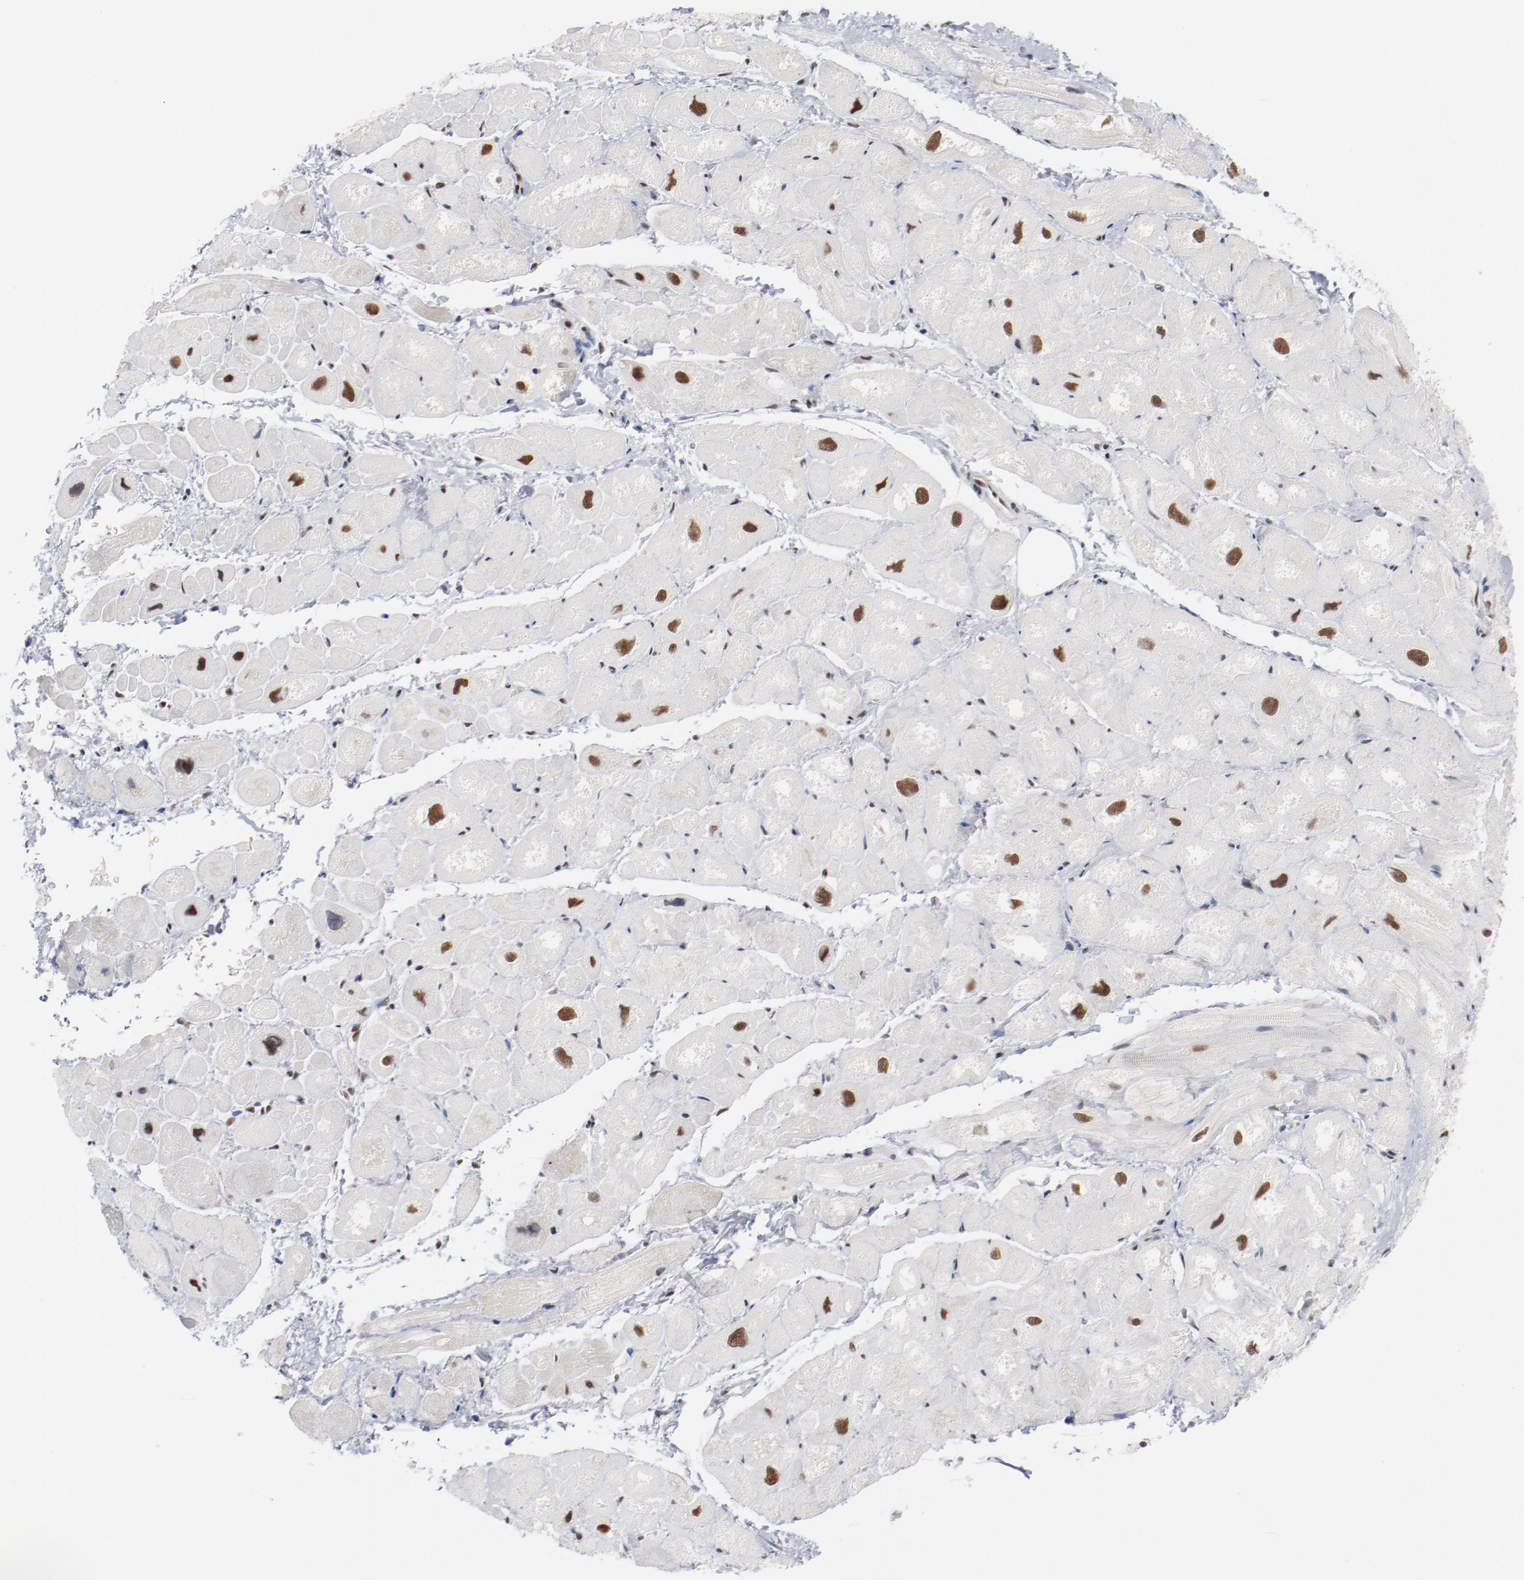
{"staining": {"intensity": "moderate", "quantity": "25%-75%", "location": "nuclear"}, "tissue": "heart muscle", "cell_type": "Cardiomyocytes", "image_type": "normal", "snomed": [{"axis": "morphology", "description": "Normal tissue, NOS"}, {"axis": "topography", "description": "Heart"}], "caption": "Protein staining shows moderate nuclear staining in about 25%-75% of cardiomyocytes in unremarkable heart muscle. (DAB (3,3'-diaminobenzidine) IHC, brown staining for protein, blue staining for nuclei).", "gene": "BUB3", "patient": {"sex": "male", "age": 49}}